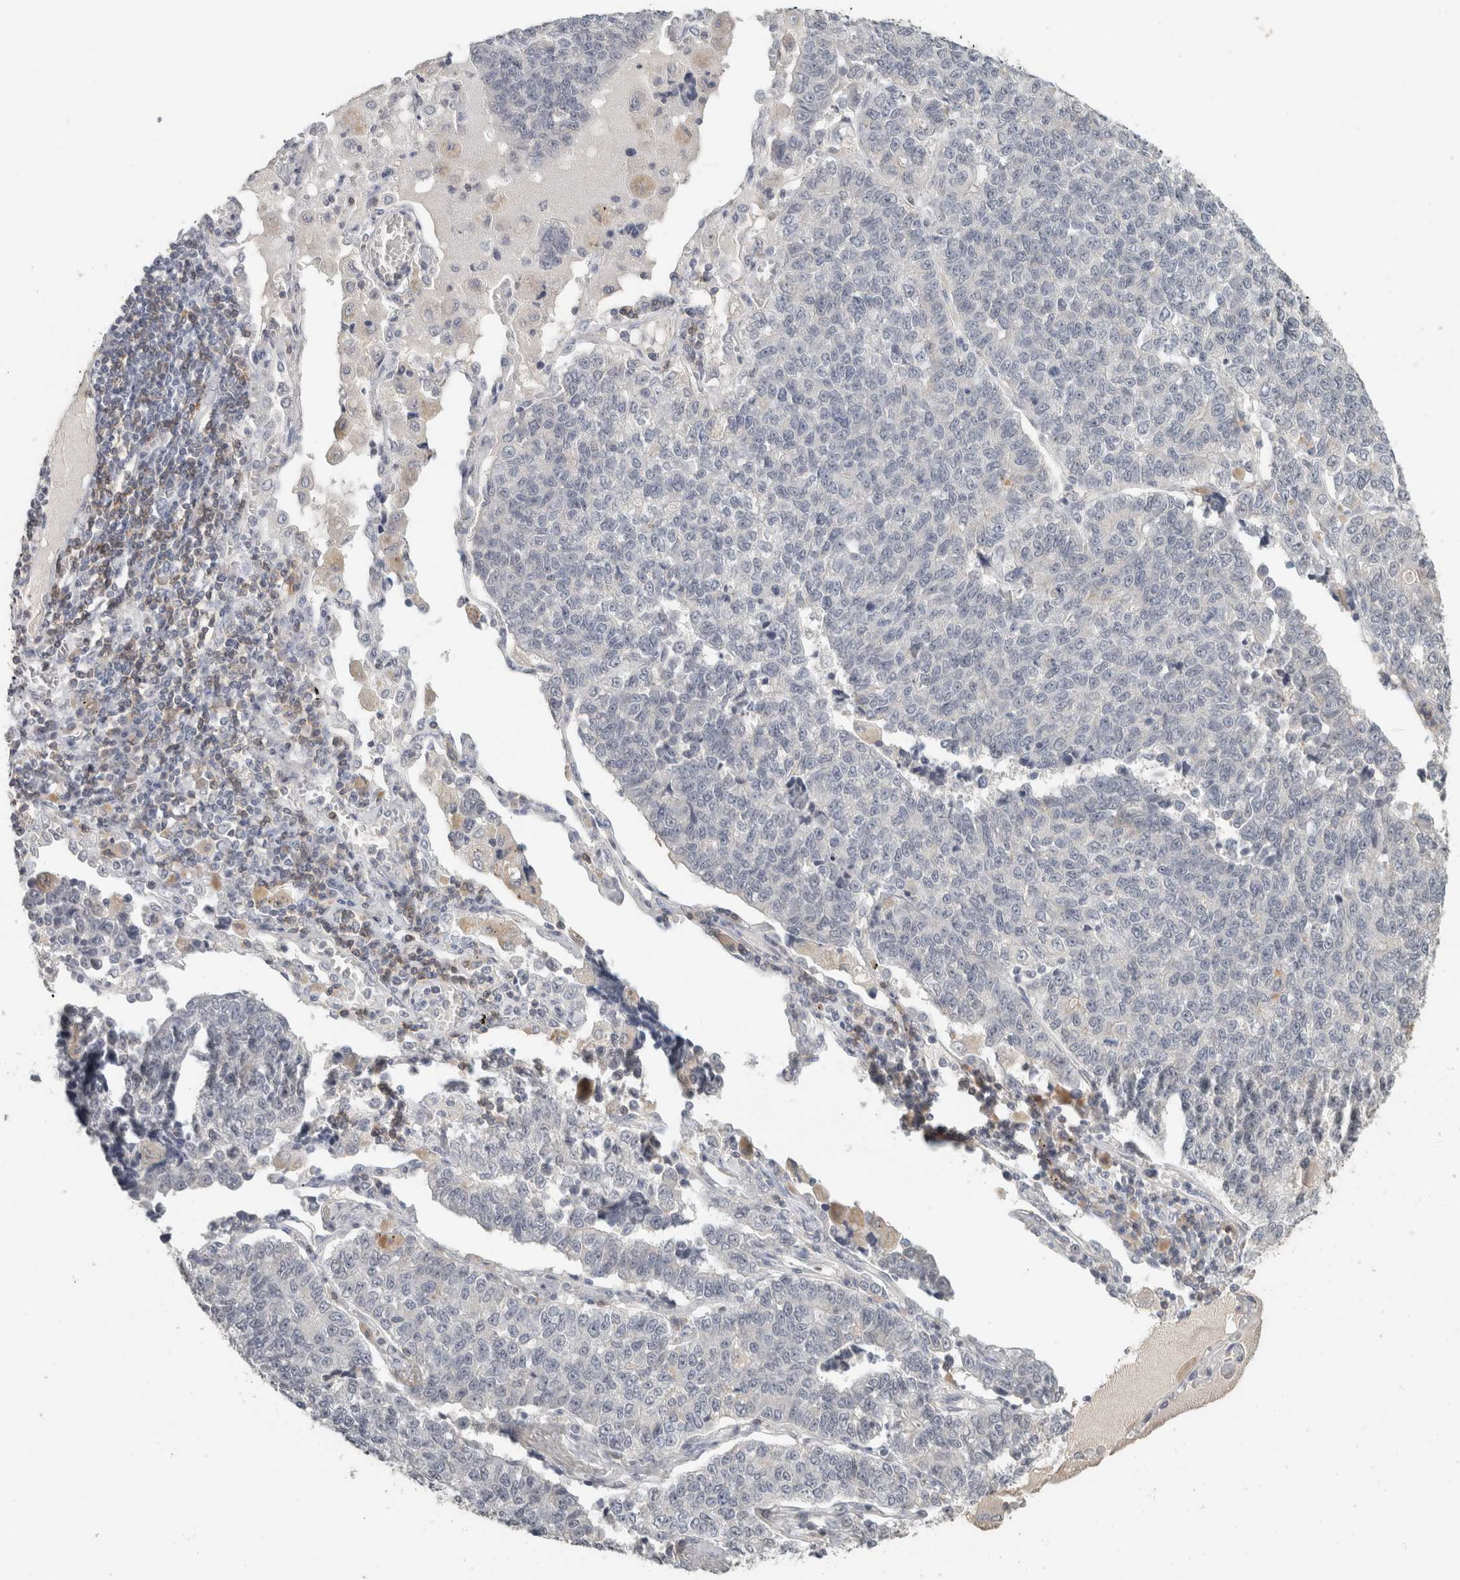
{"staining": {"intensity": "negative", "quantity": "none", "location": "none"}, "tissue": "lung cancer", "cell_type": "Tumor cells", "image_type": "cancer", "snomed": [{"axis": "morphology", "description": "Adenocarcinoma, NOS"}, {"axis": "topography", "description": "Lung"}], "caption": "Tumor cells show no significant protein positivity in lung cancer (adenocarcinoma). The staining was performed using DAB (3,3'-diaminobenzidine) to visualize the protein expression in brown, while the nuclei were stained in blue with hematoxylin (Magnification: 20x).", "gene": "TRAT1", "patient": {"sex": "male", "age": 49}}